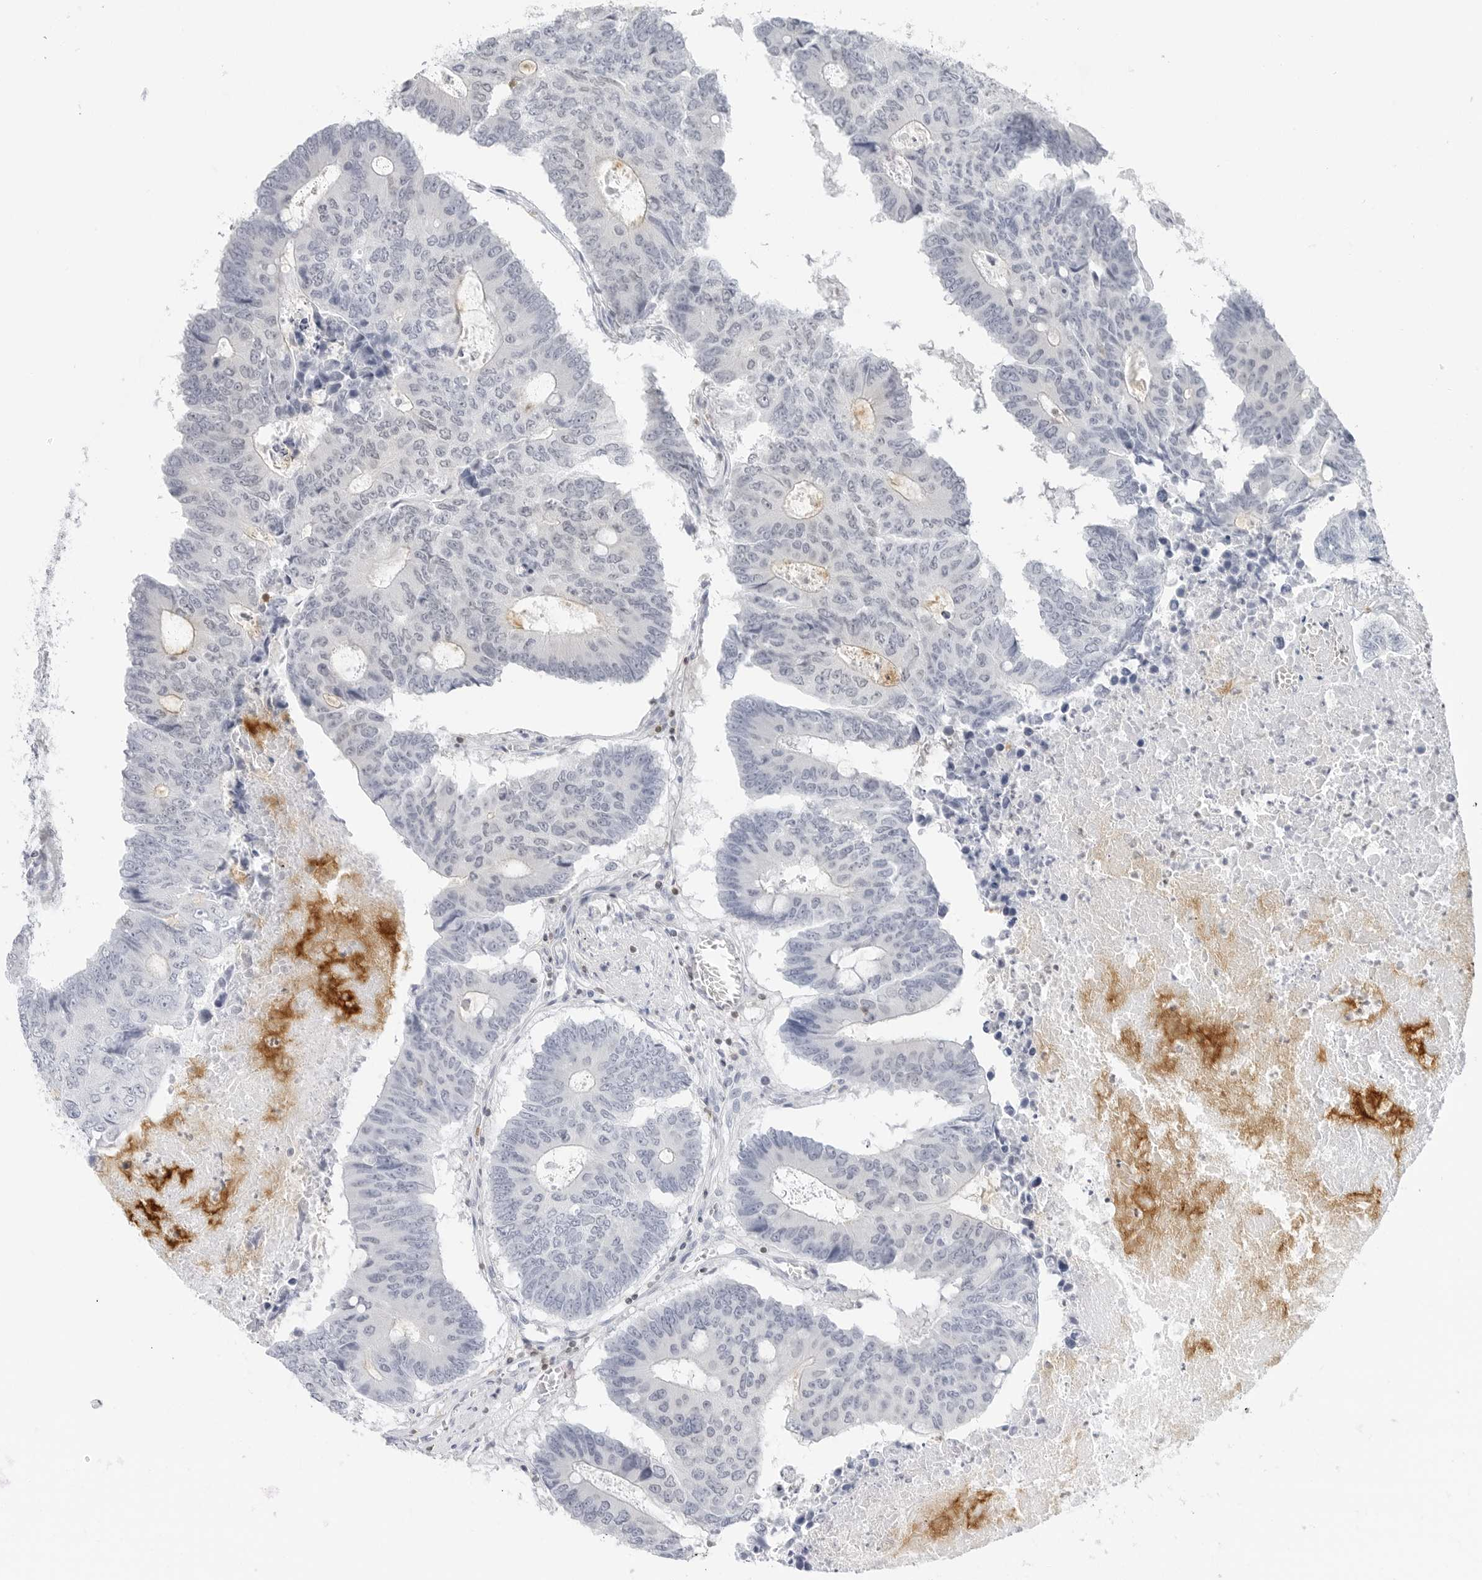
{"staining": {"intensity": "negative", "quantity": "none", "location": "none"}, "tissue": "colorectal cancer", "cell_type": "Tumor cells", "image_type": "cancer", "snomed": [{"axis": "morphology", "description": "Adenocarcinoma, NOS"}, {"axis": "topography", "description": "Colon"}], "caption": "High magnification brightfield microscopy of adenocarcinoma (colorectal) stained with DAB (3,3'-diaminobenzidine) (brown) and counterstained with hematoxylin (blue): tumor cells show no significant positivity.", "gene": "SLC9A3R1", "patient": {"sex": "male", "age": 87}}